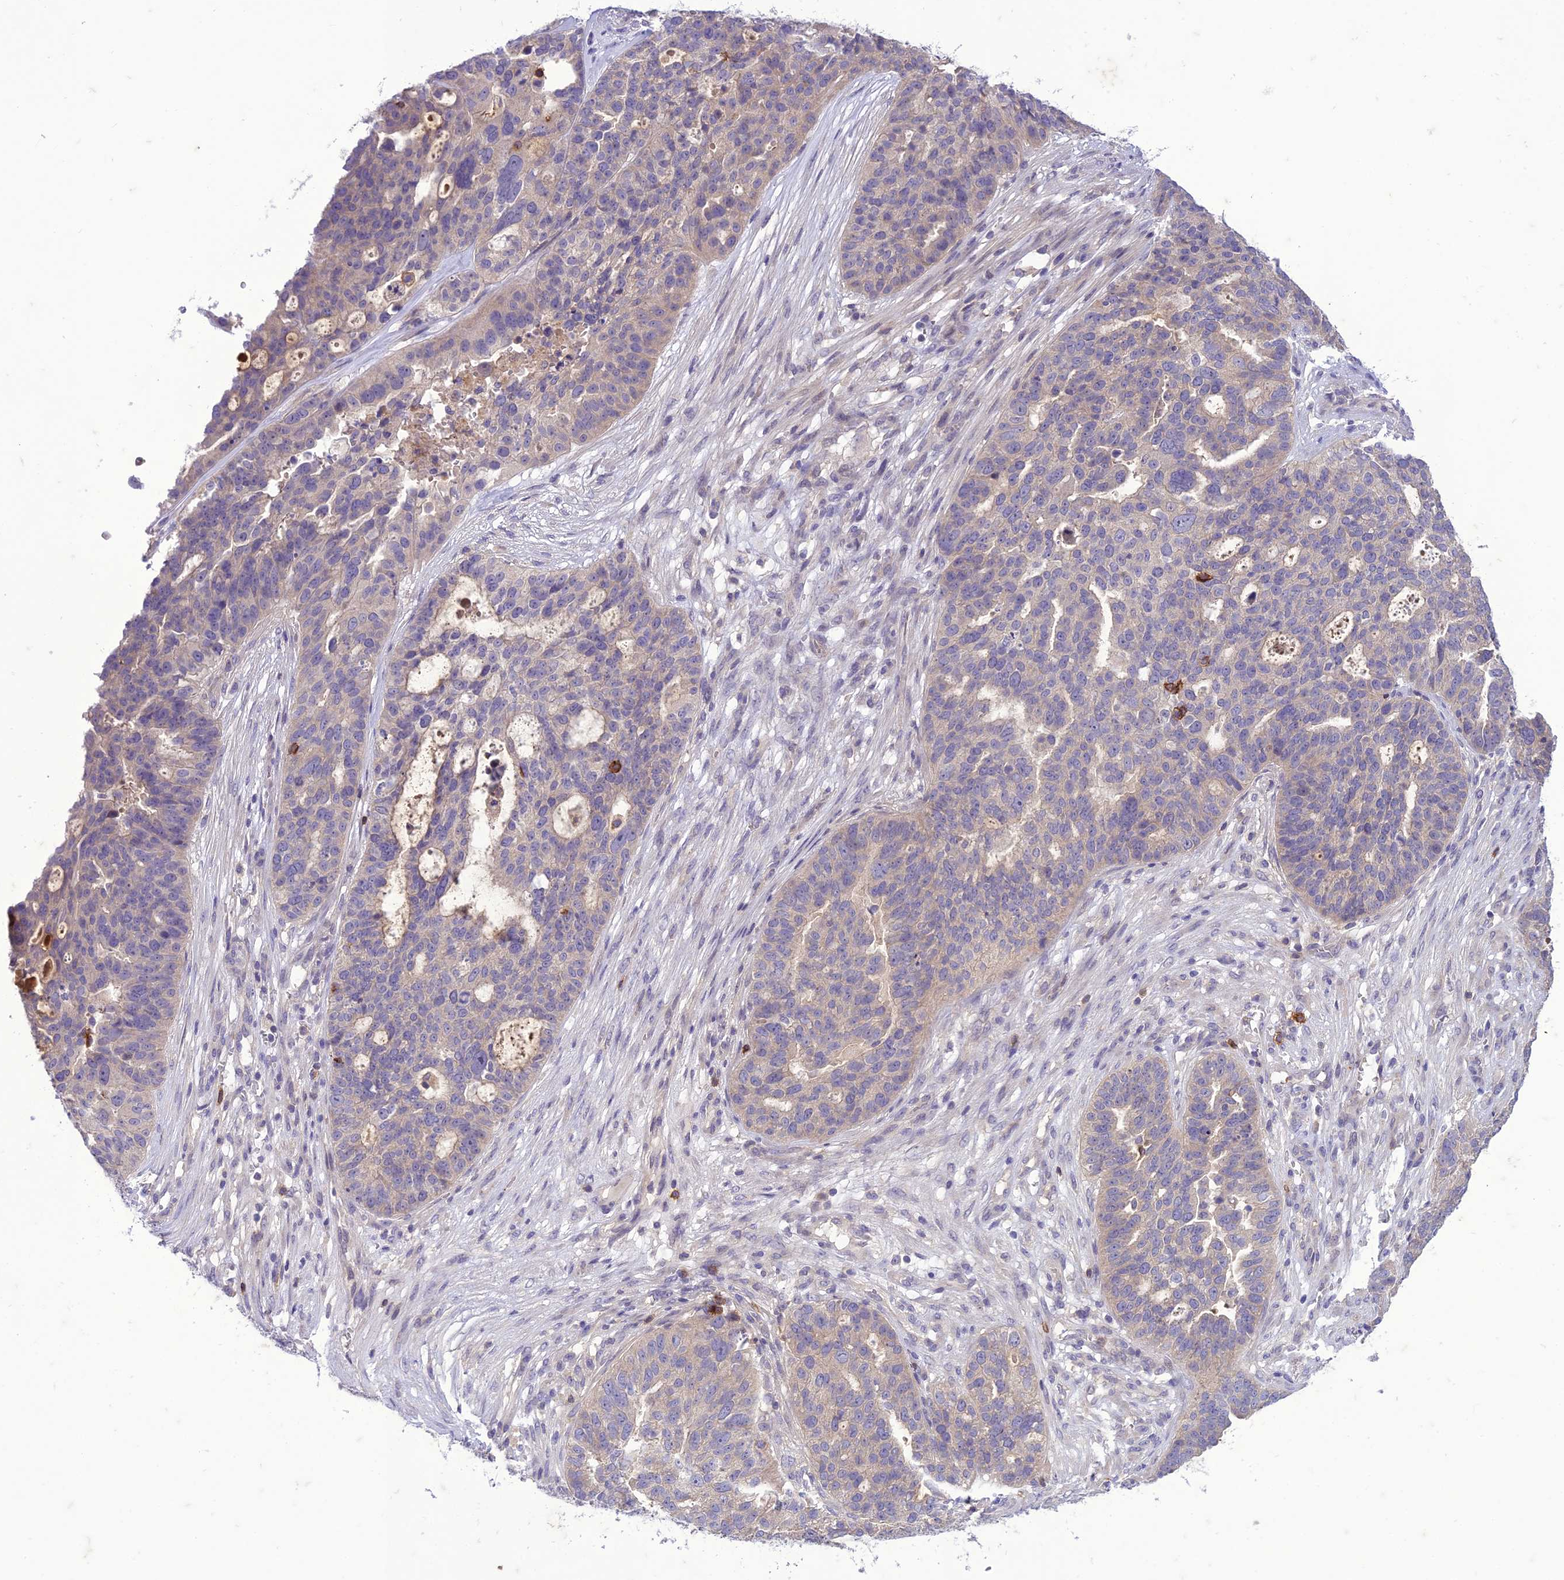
{"staining": {"intensity": "negative", "quantity": "none", "location": "none"}, "tissue": "ovarian cancer", "cell_type": "Tumor cells", "image_type": "cancer", "snomed": [{"axis": "morphology", "description": "Cystadenocarcinoma, serous, NOS"}, {"axis": "topography", "description": "Ovary"}], "caption": "Ovarian serous cystadenocarcinoma was stained to show a protein in brown. There is no significant expression in tumor cells. (DAB immunohistochemistry, high magnification).", "gene": "ITGAE", "patient": {"sex": "female", "age": 59}}